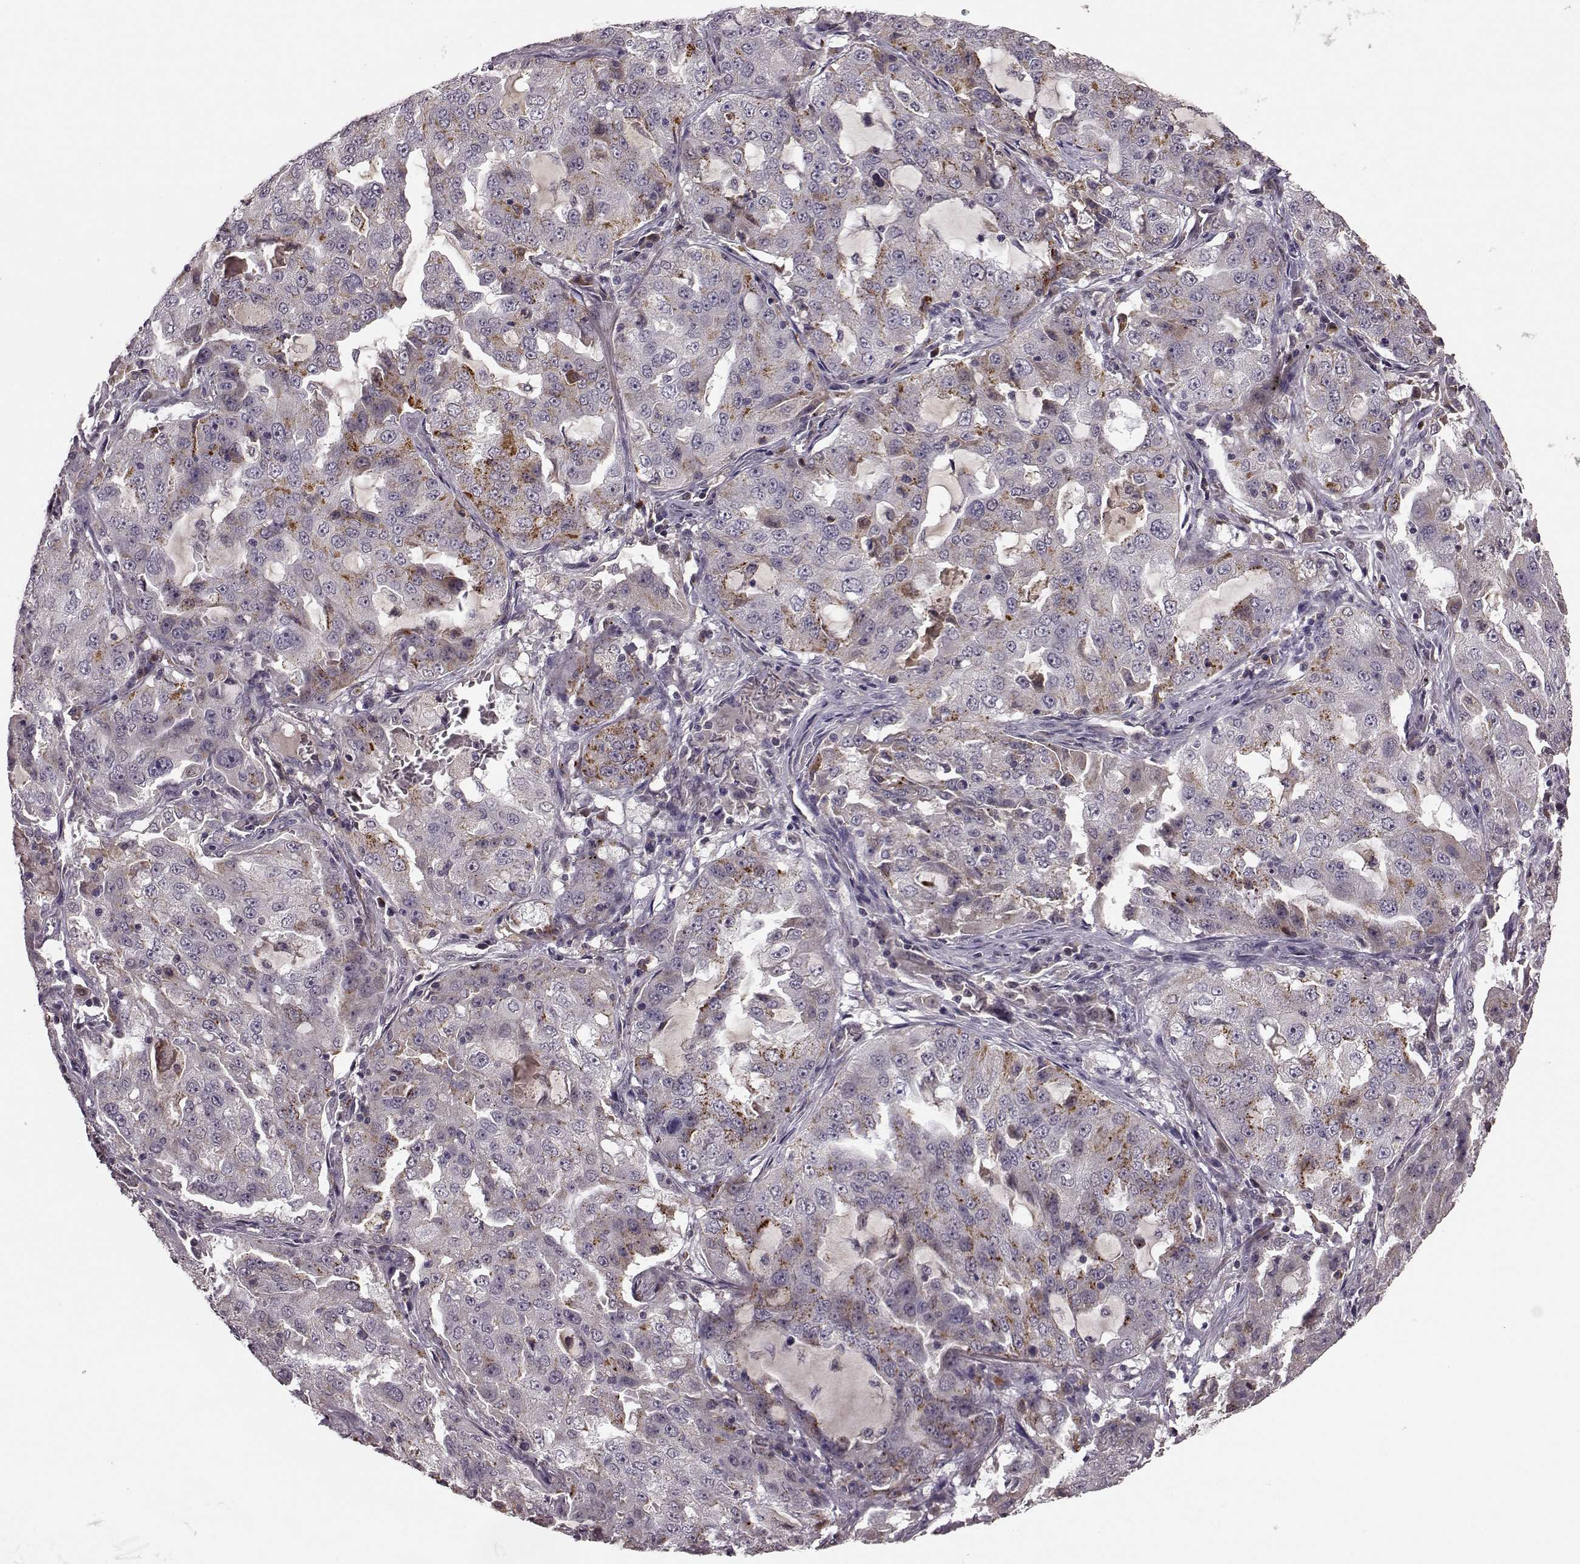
{"staining": {"intensity": "negative", "quantity": "none", "location": "none"}, "tissue": "lung cancer", "cell_type": "Tumor cells", "image_type": "cancer", "snomed": [{"axis": "morphology", "description": "Adenocarcinoma, NOS"}, {"axis": "topography", "description": "Lung"}], "caption": "An image of human lung cancer (adenocarcinoma) is negative for staining in tumor cells.", "gene": "NRL", "patient": {"sex": "female", "age": 61}}